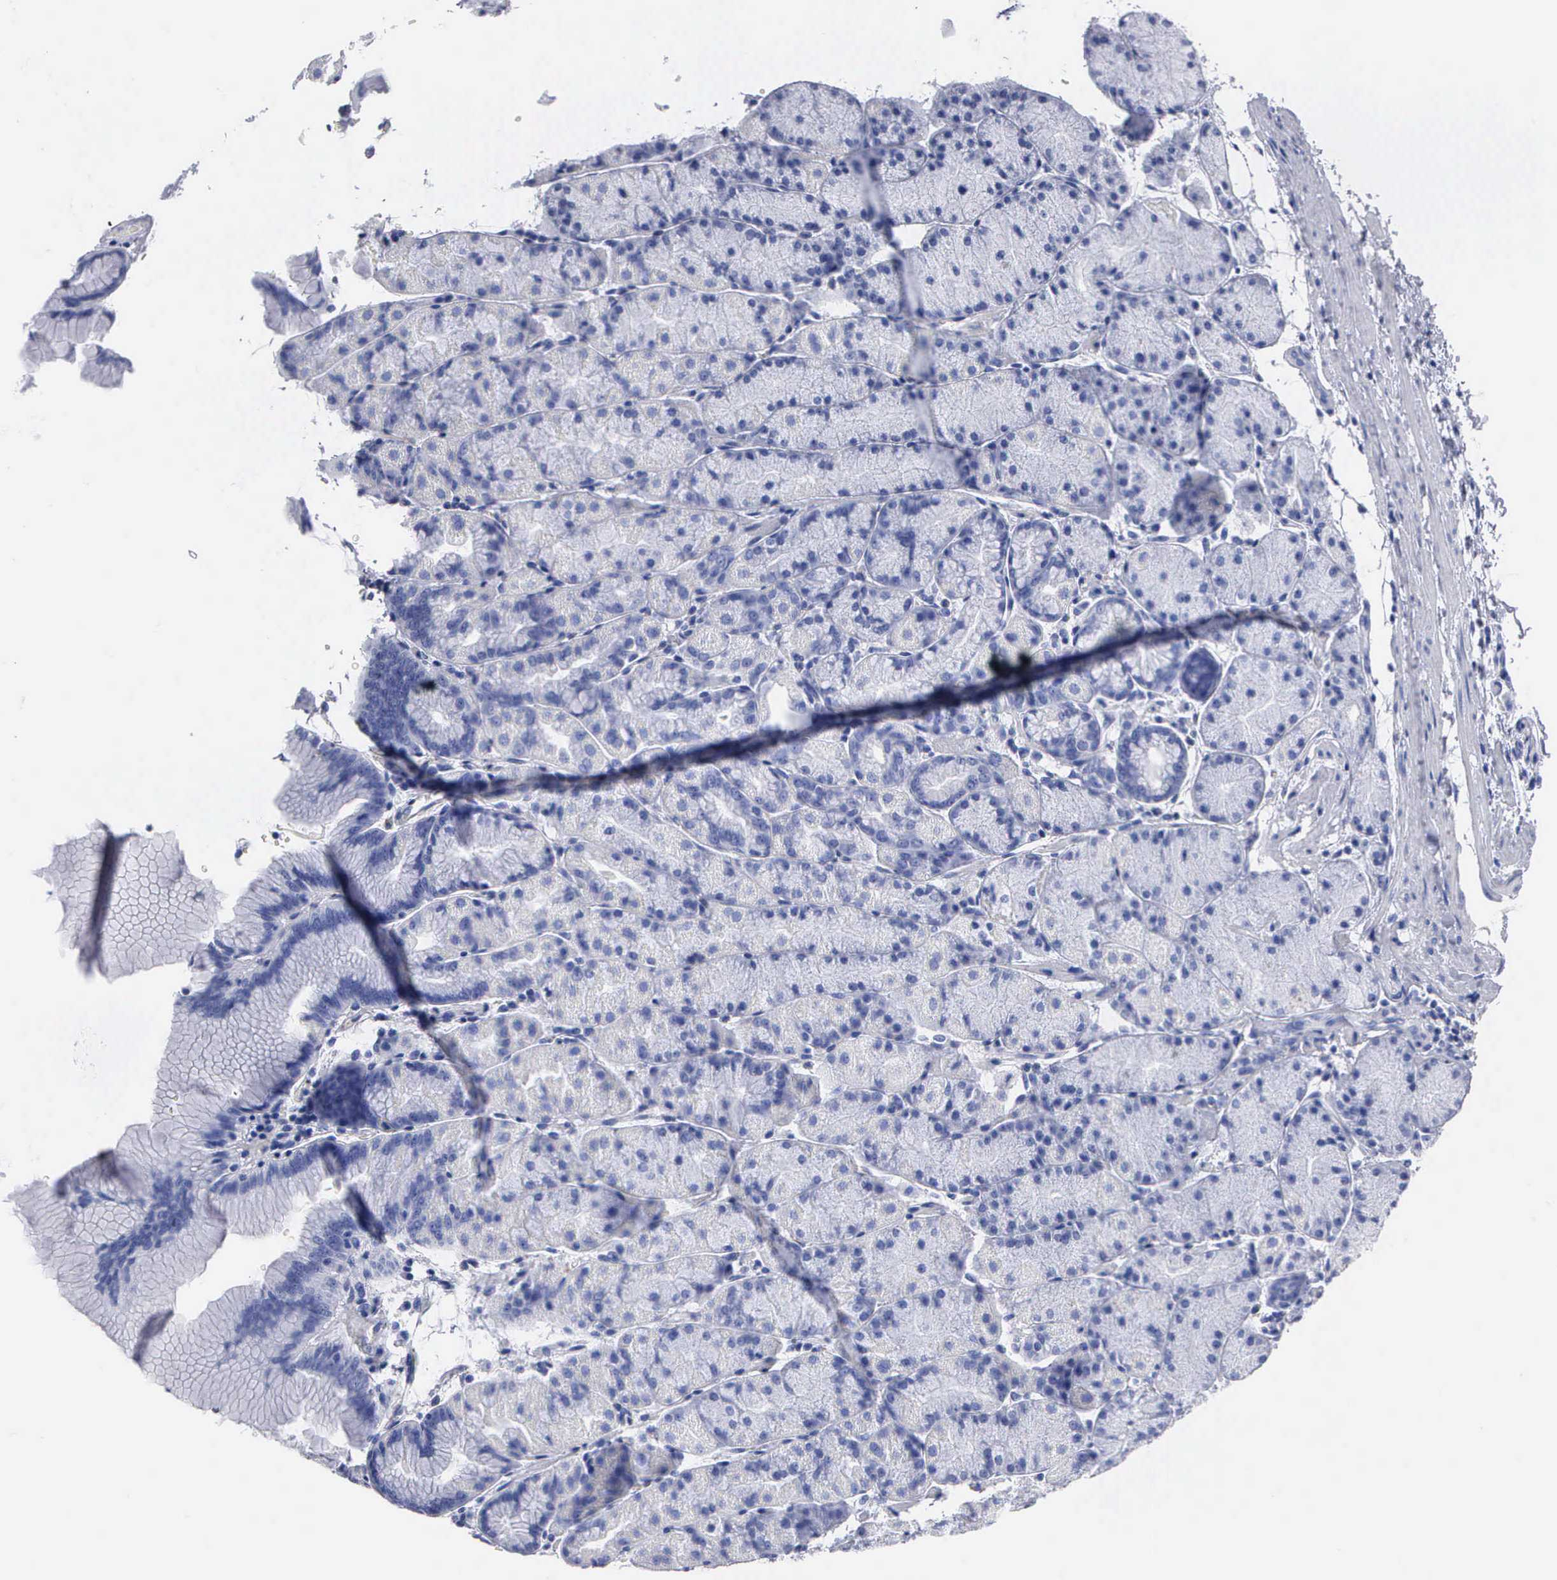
{"staining": {"intensity": "negative", "quantity": "none", "location": "none"}, "tissue": "stomach", "cell_type": "Glandular cells", "image_type": "normal", "snomed": [{"axis": "morphology", "description": "Normal tissue, NOS"}, {"axis": "topography", "description": "Stomach, upper"}], "caption": "This is an immunohistochemistry micrograph of unremarkable stomach. There is no expression in glandular cells.", "gene": "CTSL", "patient": {"sex": "male", "age": 57}}